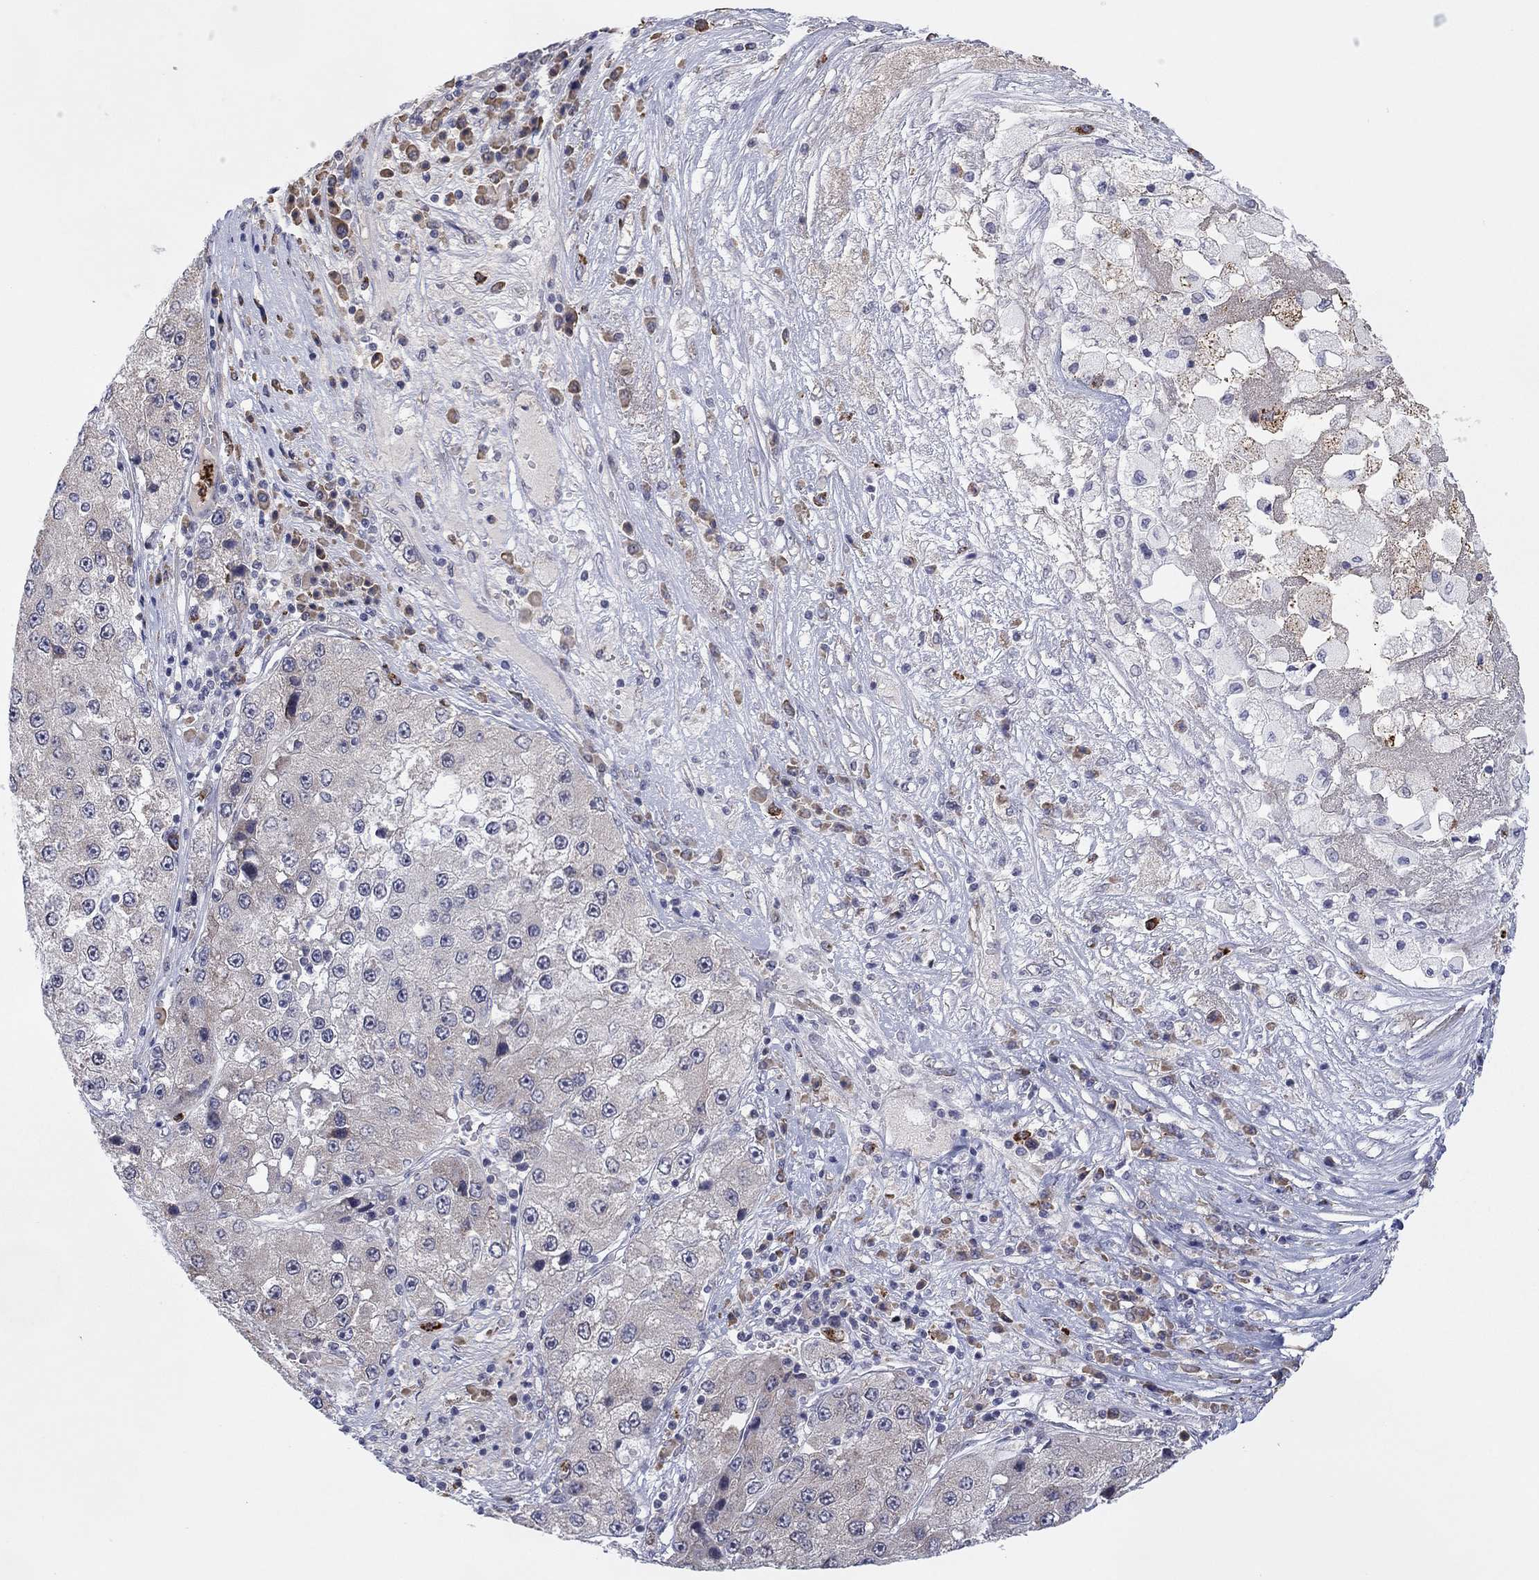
{"staining": {"intensity": "weak", "quantity": "<25%", "location": "cytoplasmic/membranous"}, "tissue": "liver cancer", "cell_type": "Tumor cells", "image_type": "cancer", "snomed": [{"axis": "morphology", "description": "Carcinoma, Hepatocellular, NOS"}, {"axis": "topography", "description": "Liver"}], "caption": "This photomicrograph is of hepatocellular carcinoma (liver) stained with IHC to label a protein in brown with the nuclei are counter-stained blue. There is no staining in tumor cells.", "gene": "MTRFR", "patient": {"sex": "female", "age": 73}}